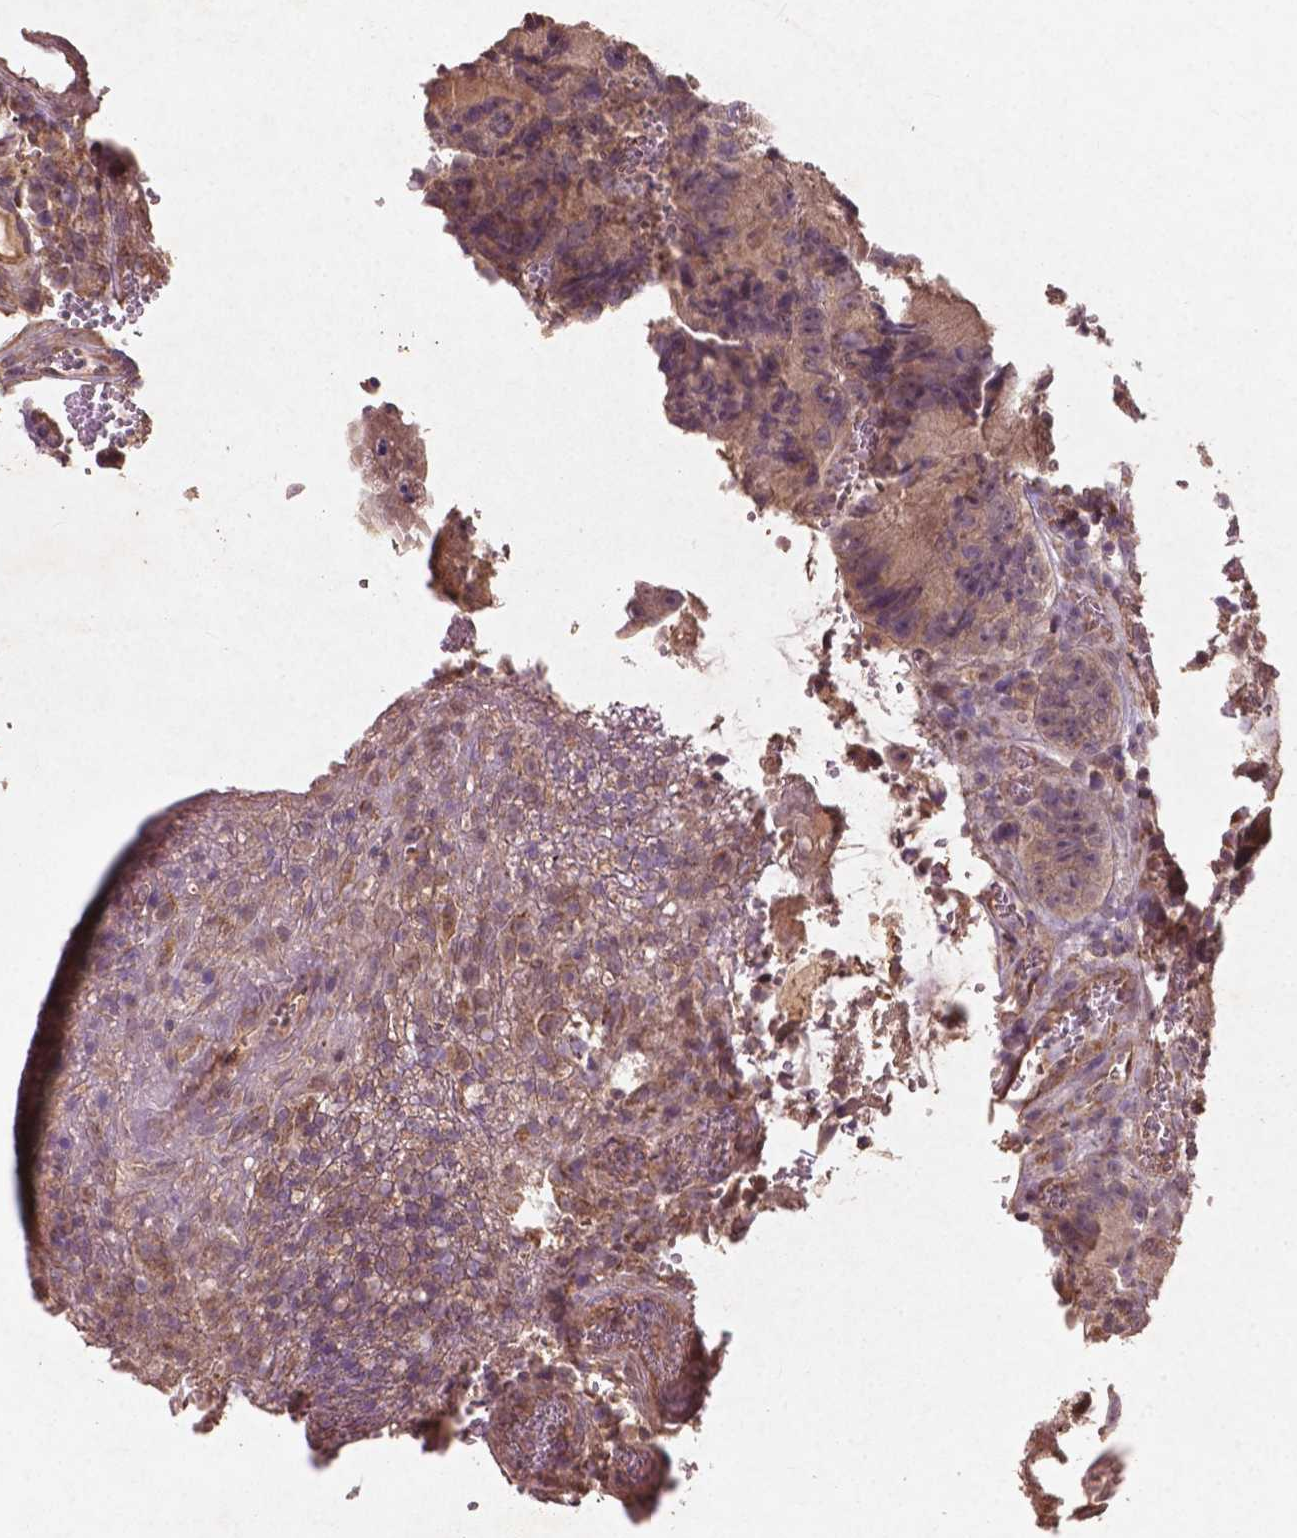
{"staining": {"intensity": "moderate", "quantity": ">75%", "location": "cytoplasmic/membranous"}, "tissue": "colorectal cancer", "cell_type": "Tumor cells", "image_type": "cancer", "snomed": [{"axis": "morphology", "description": "Adenocarcinoma, NOS"}, {"axis": "topography", "description": "Colon"}], "caption": "Immunohistochemistry (IHC) (DAB (3,3'-diaminobenzidine)) staining of human colorectal adenocarcinoma reveals moderate cytoplasmic/membranous protein expression in approximately >75% of tumor cells.", "gene": "ST6GALNAC5", "patient": {"sex": "female", "age": 86}}